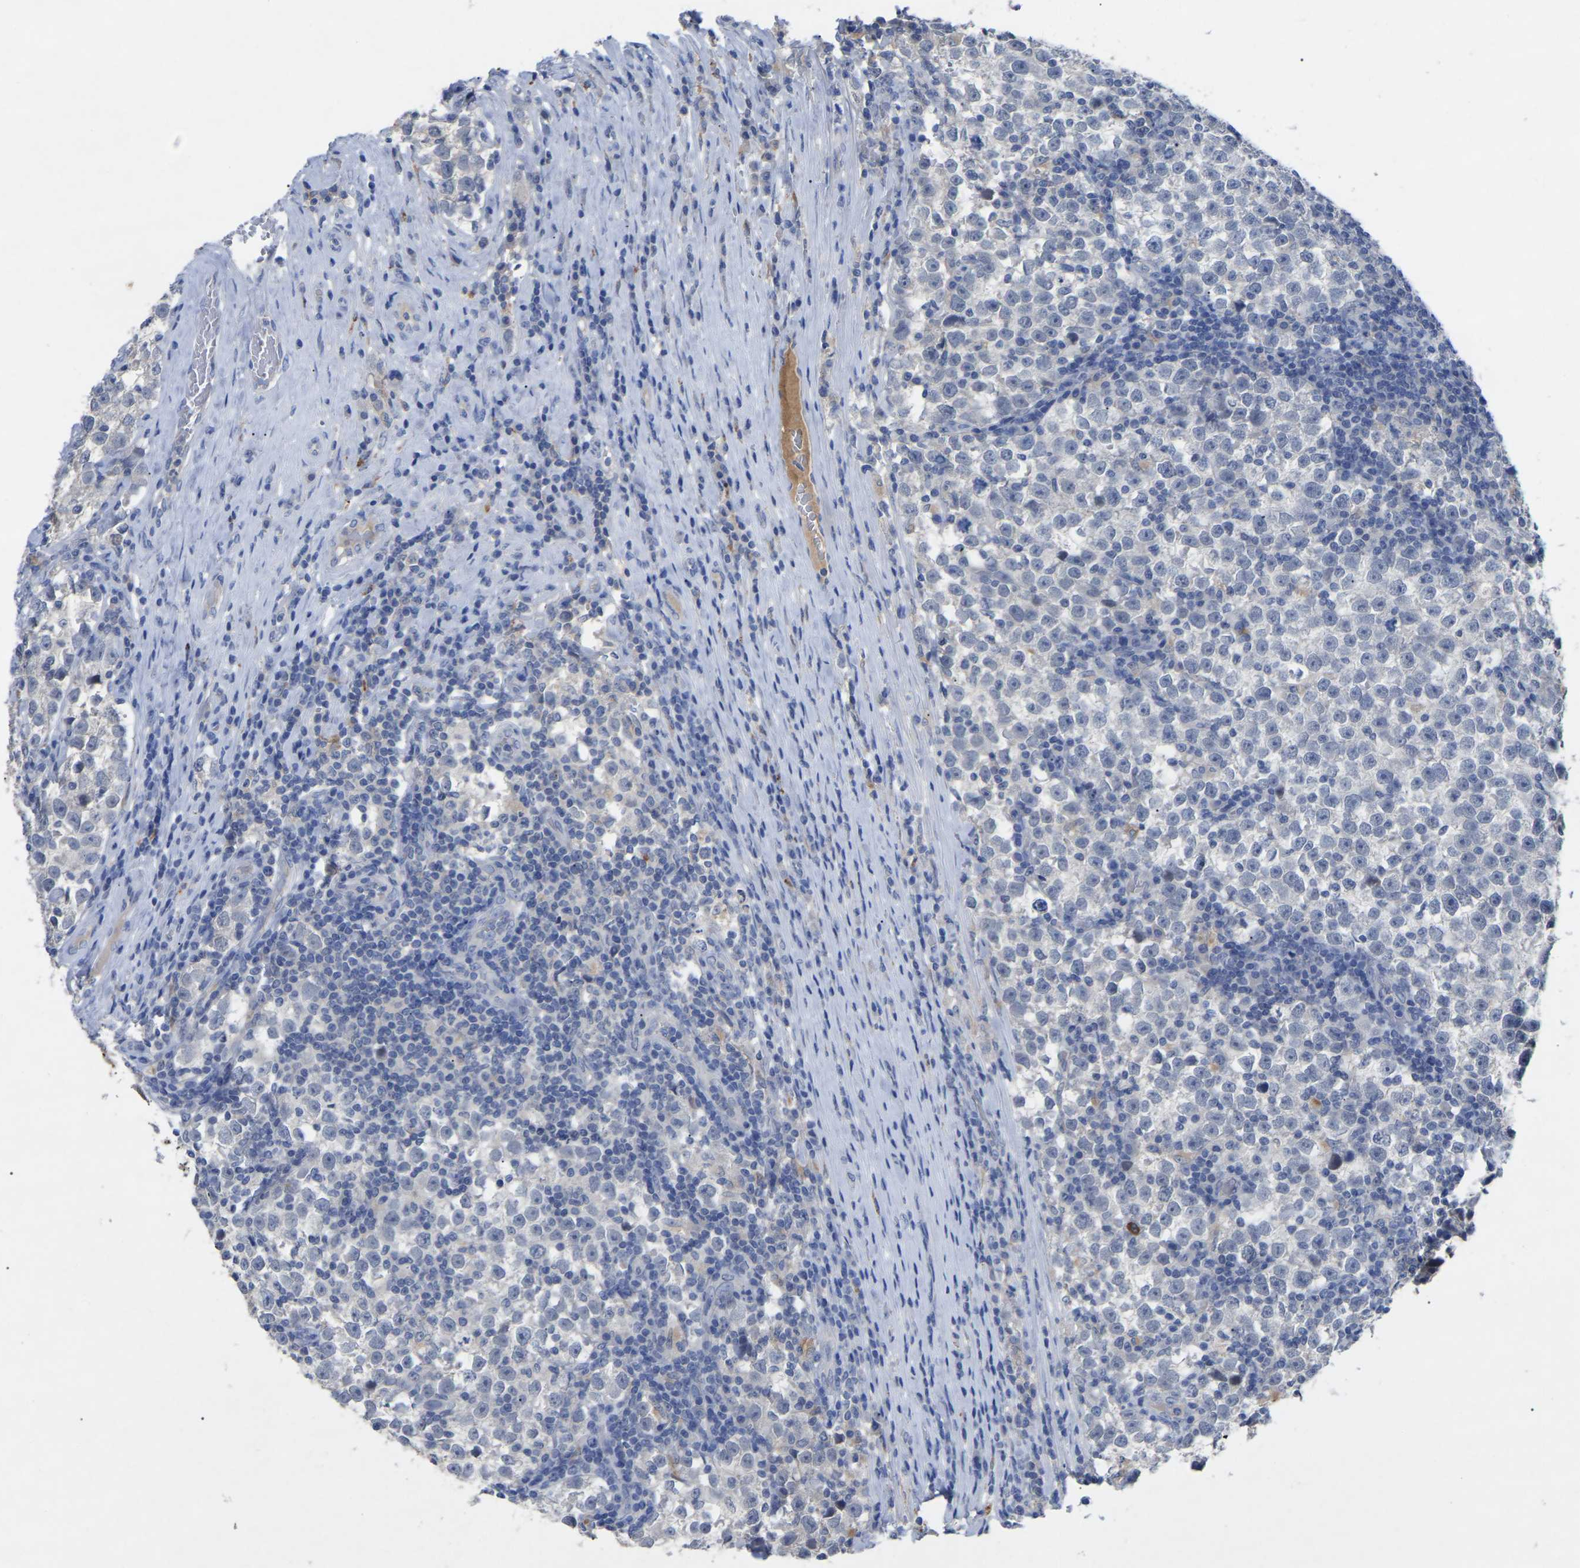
{"staining": {"intensity": "negative", "quantity": "none", "location": "none"}, "tissue": "testis cancer", "cell_type": "Tumor cells", "image_type": "cancer", "snomed": [{"axis": "morphology", "description": "Normal tissue, NOS"}, {"axis": "morphology", "description": "Seminoma, NOS"}, {"axis": "topography", "description": "Testis"}], "caption": "Immunohistochemistry image of seminoma (testis) stained for a protein (brown), which reveals no expression in tumor cells.", "gene": "SMPD2", "patient": {"sex": "male", "age": 43}}